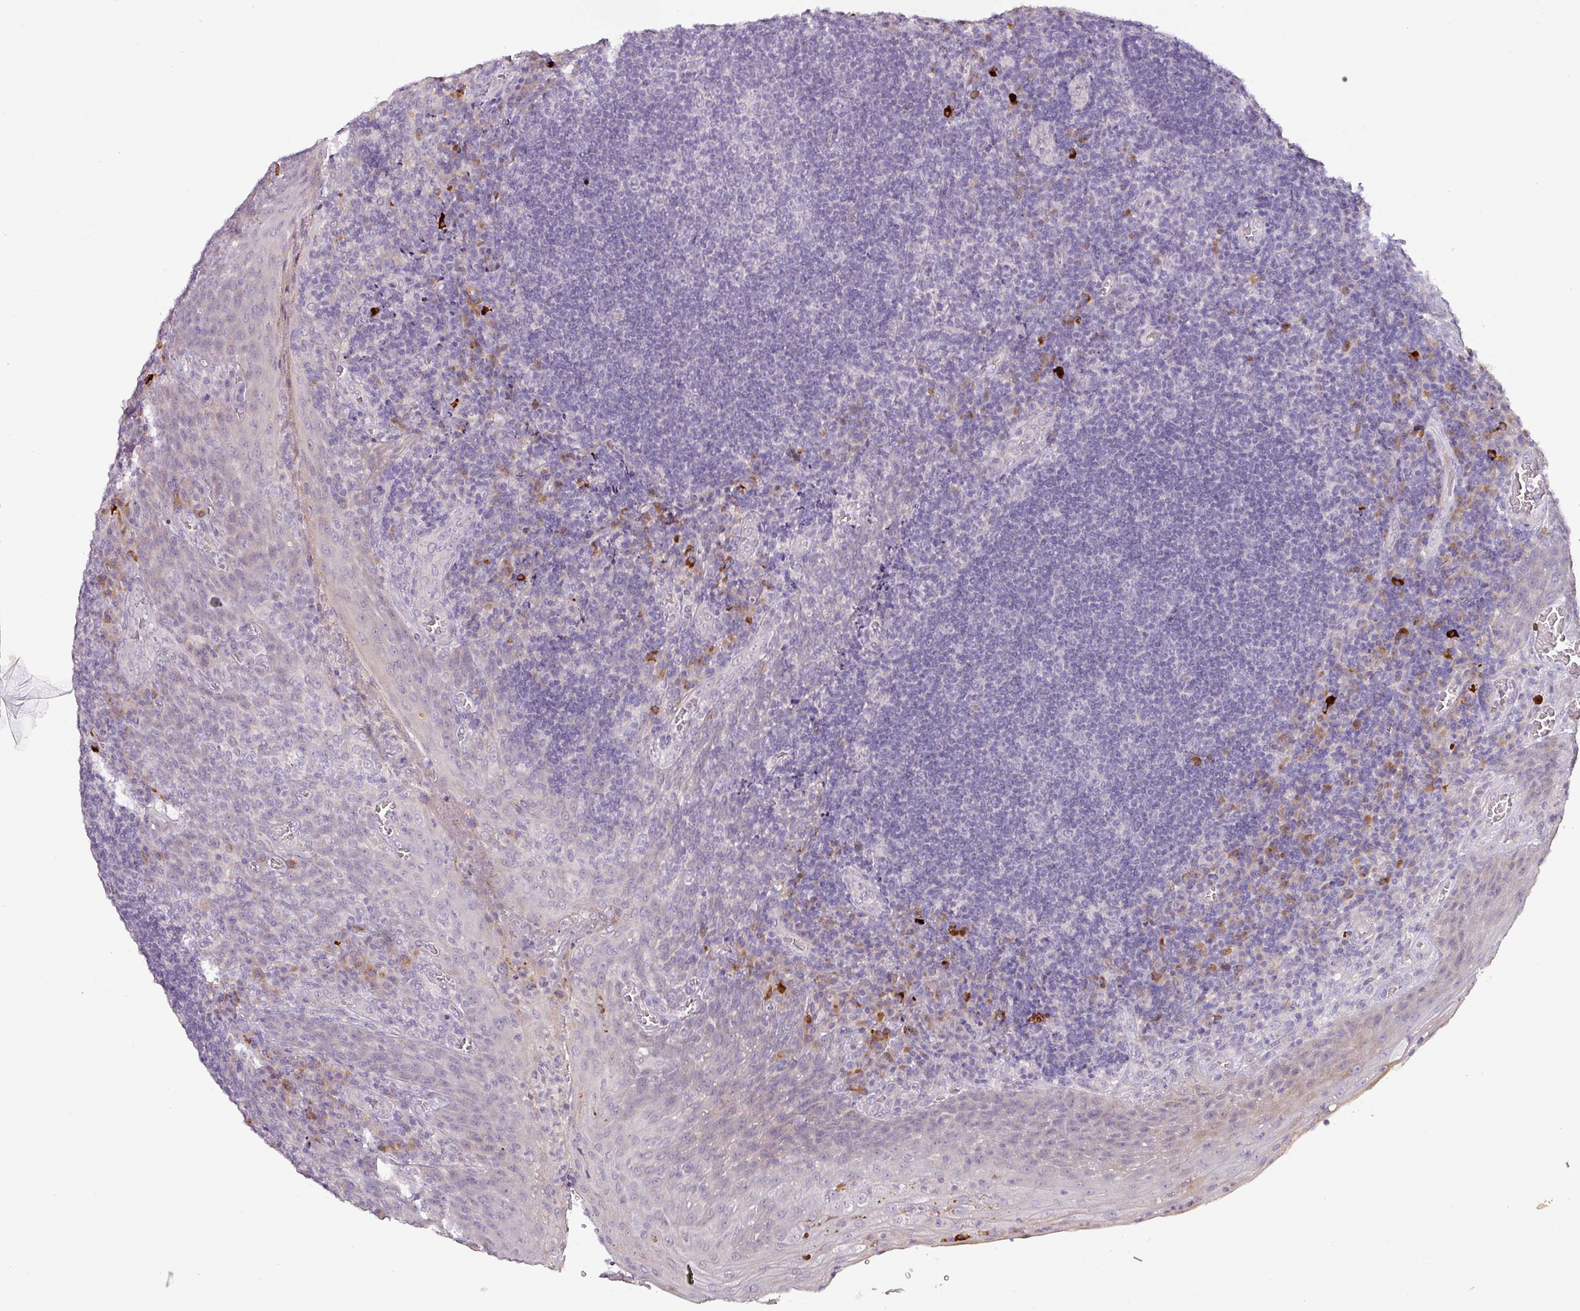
{"staining": {"intensity": "negative", "quantity": "none", "location": "none"}, "tissue": "tonsil", "cell_type": "Germinal center cells", "image_type": "normal", "snomed": [{"axis": "morphology", "description": "Normal tissue, NOS"}, {"axis": "topography", "description": "Tonsil"}], "caption": "This is a image of immunohistochemistry staining of benign tonsil, which shows no expression in germinal center cells.", "gene": "DRD5", "patient": {"sex": "male", "age": 17}}